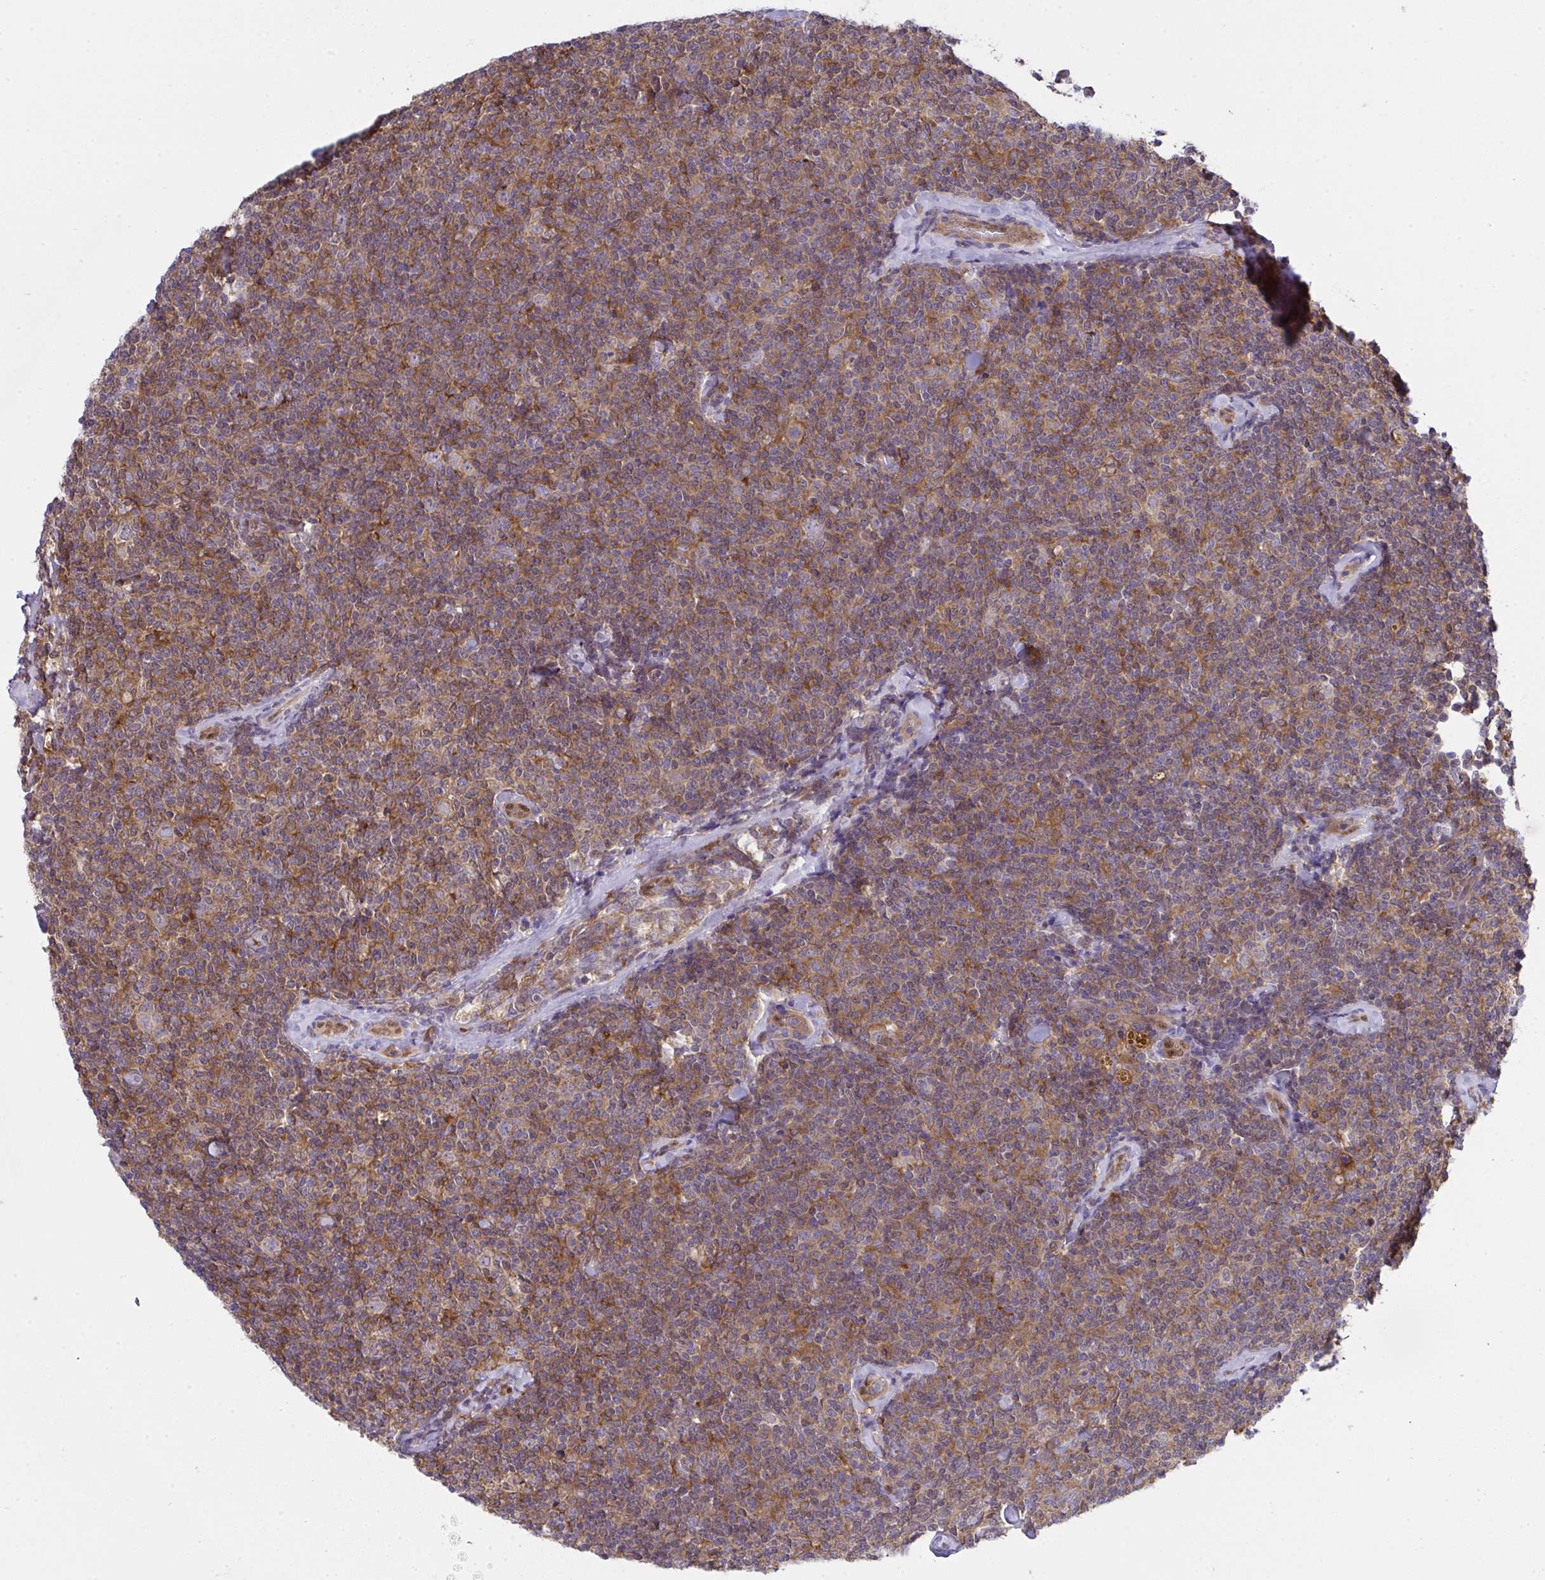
{"staining": {"intensity": "moderate", "quantity": ">75%", "location": "cytoplasmic/membranous"}, "tissue": "lymphoma", "cell_type": "Tumor cells", "image_type": "cancer", "snomed": [{"axis": "morphology", "description": "Malignant lymphoma, non-Hodgkin's type, Low grade"}, {"axis": "topography", "description": "Lymph node"}], "caption": "Immunohistochemistry (DAB) staining of human malignant lymphoma, non-Hodgkin's type (low-grade) displays moderate cytoplasmic/membranous protein positivity in about >75% of tumor cells.", "gene": "ALDH16A1", "patient": {"sex": "female", "age": 56}}